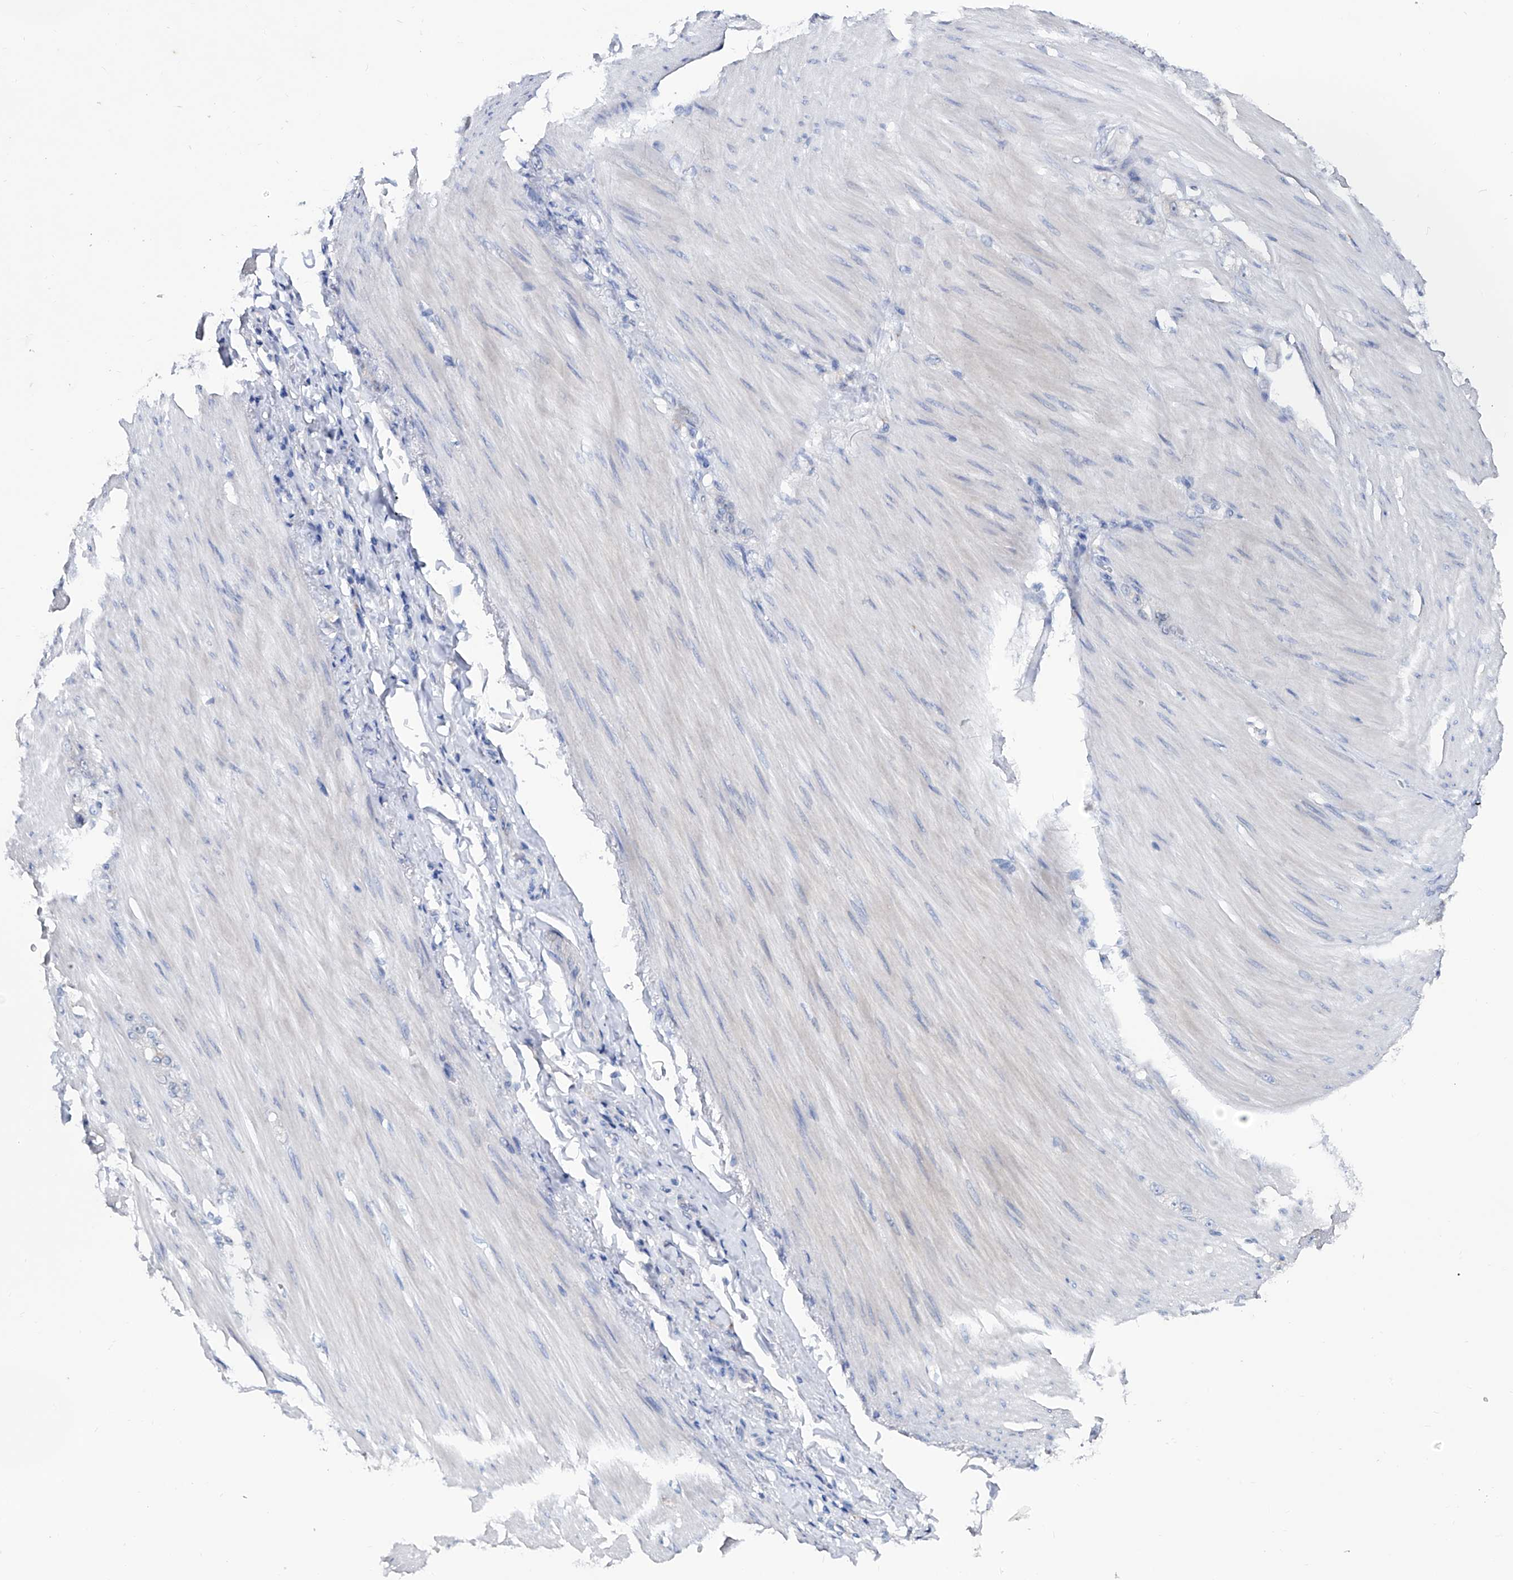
{"staining": {"intensity": "negative", "quantity": "none", "location": "none"}, "tissue": "stomach cancer", "cell_type": "Tumor cells", "image_type": "cancer", "snomed": [{"axis": "morphology", "description": "Normal tissue, NOS"}, {"axis": "morphology", "description": "Adenocarcinoma, NOS"}, {"axis": "topography", "description": "Stomach"}], "caption": "A micrograph of adenocarcinoma (stomach) stained for a protein shows no brown staining in tumor cells.", "gene": "KLHL17", "patient": {"sex": "male", "age": 82}}